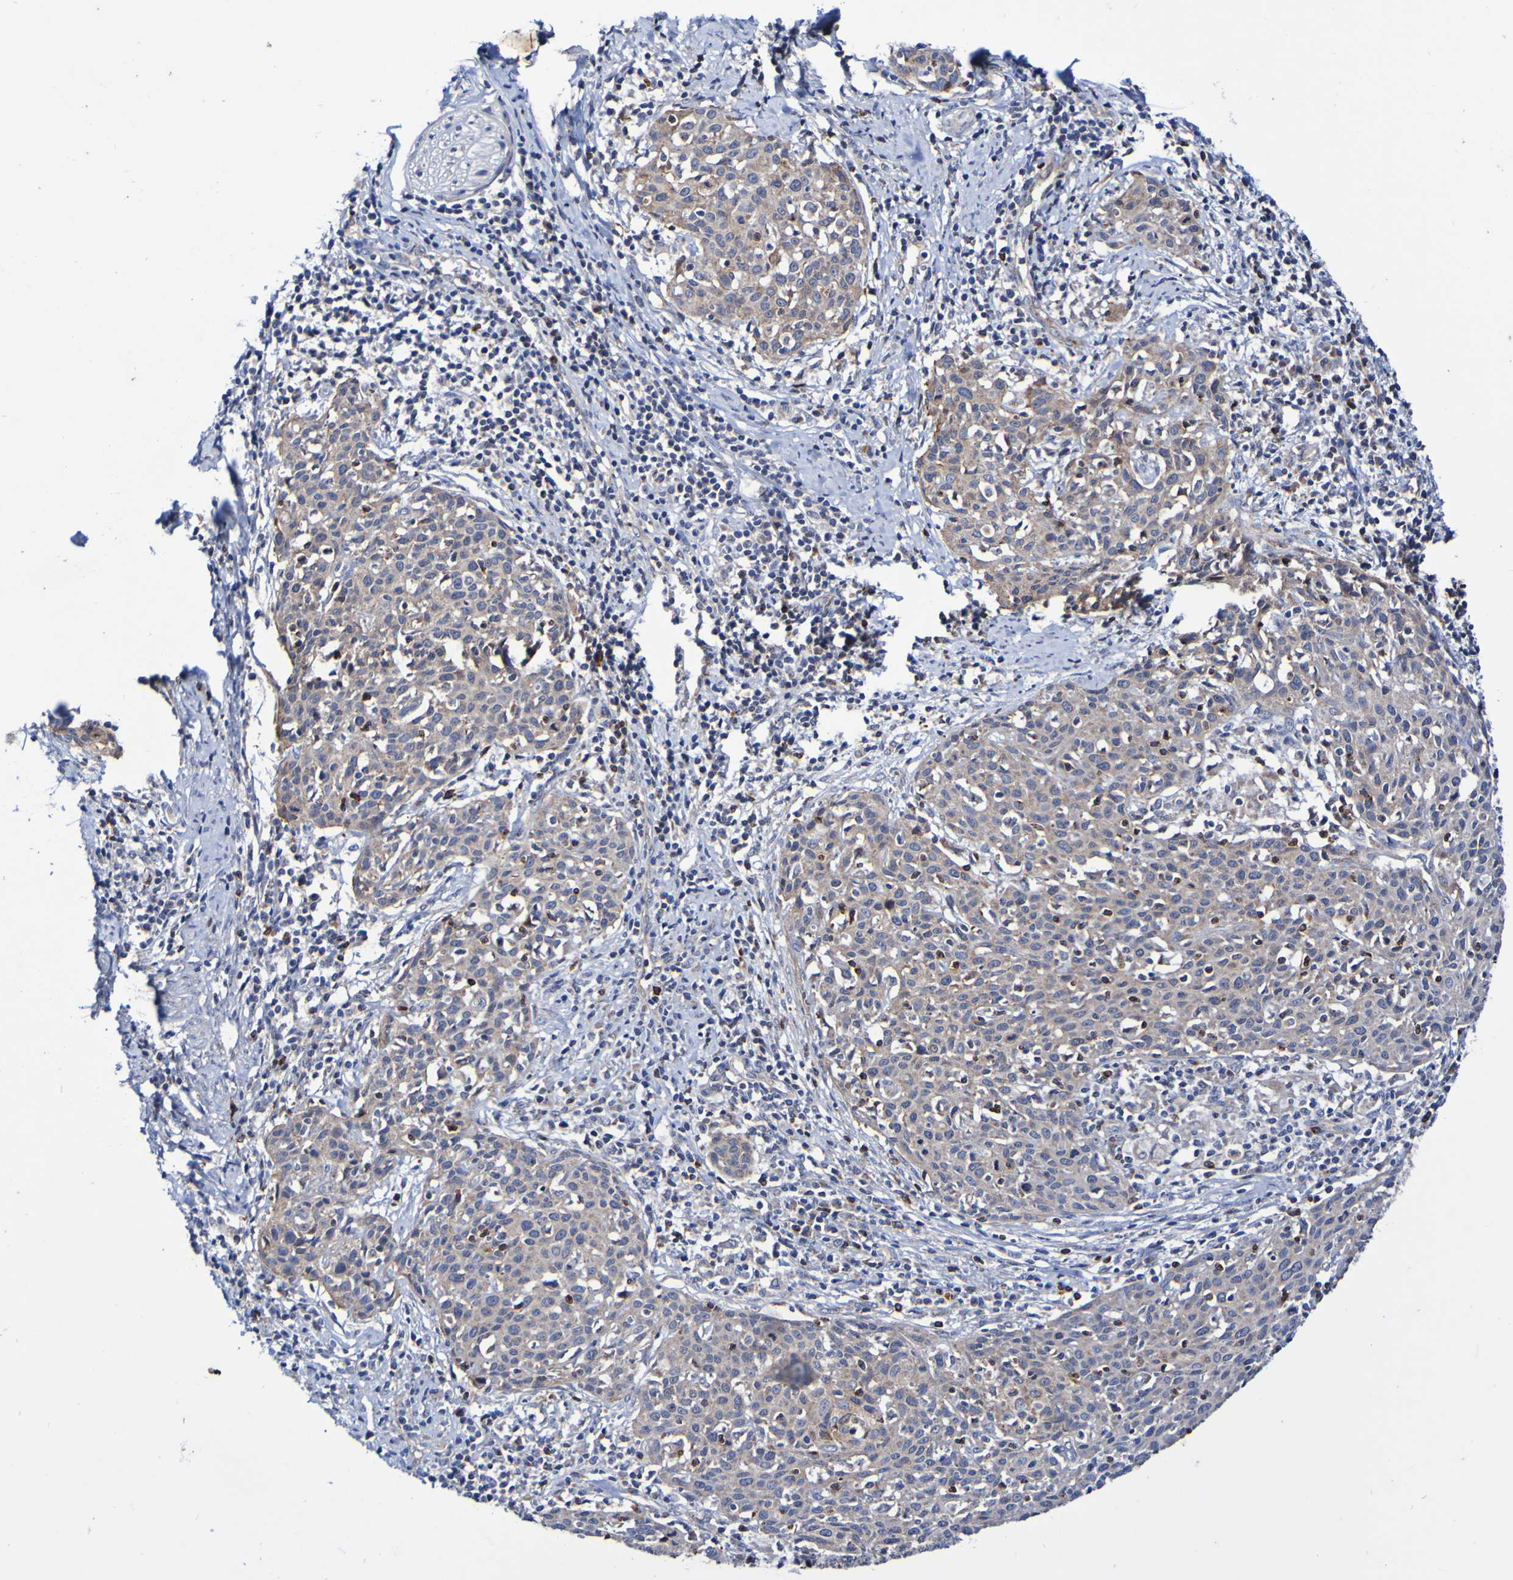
{"staining": {"intensity": "weak", "quantity": ">75%", "location": "cytoplasmic/membranous"}, "tissue": "cervical cancer", "cell_type": "Tumor cells", "image_type": "cancer", "snomed": [{"axis": "morphology", "description": "Squamous cell carcinoma, NOS"}, {"axis": "topography", "description": "Cervix"}], "caption": "Protein staining shows weak cytoplasmic/membranous expression in approximately >75% of tumor cells in cervical cancer.", "gene": "GJB1", "patient": {"sex": "female", "age": 38}}